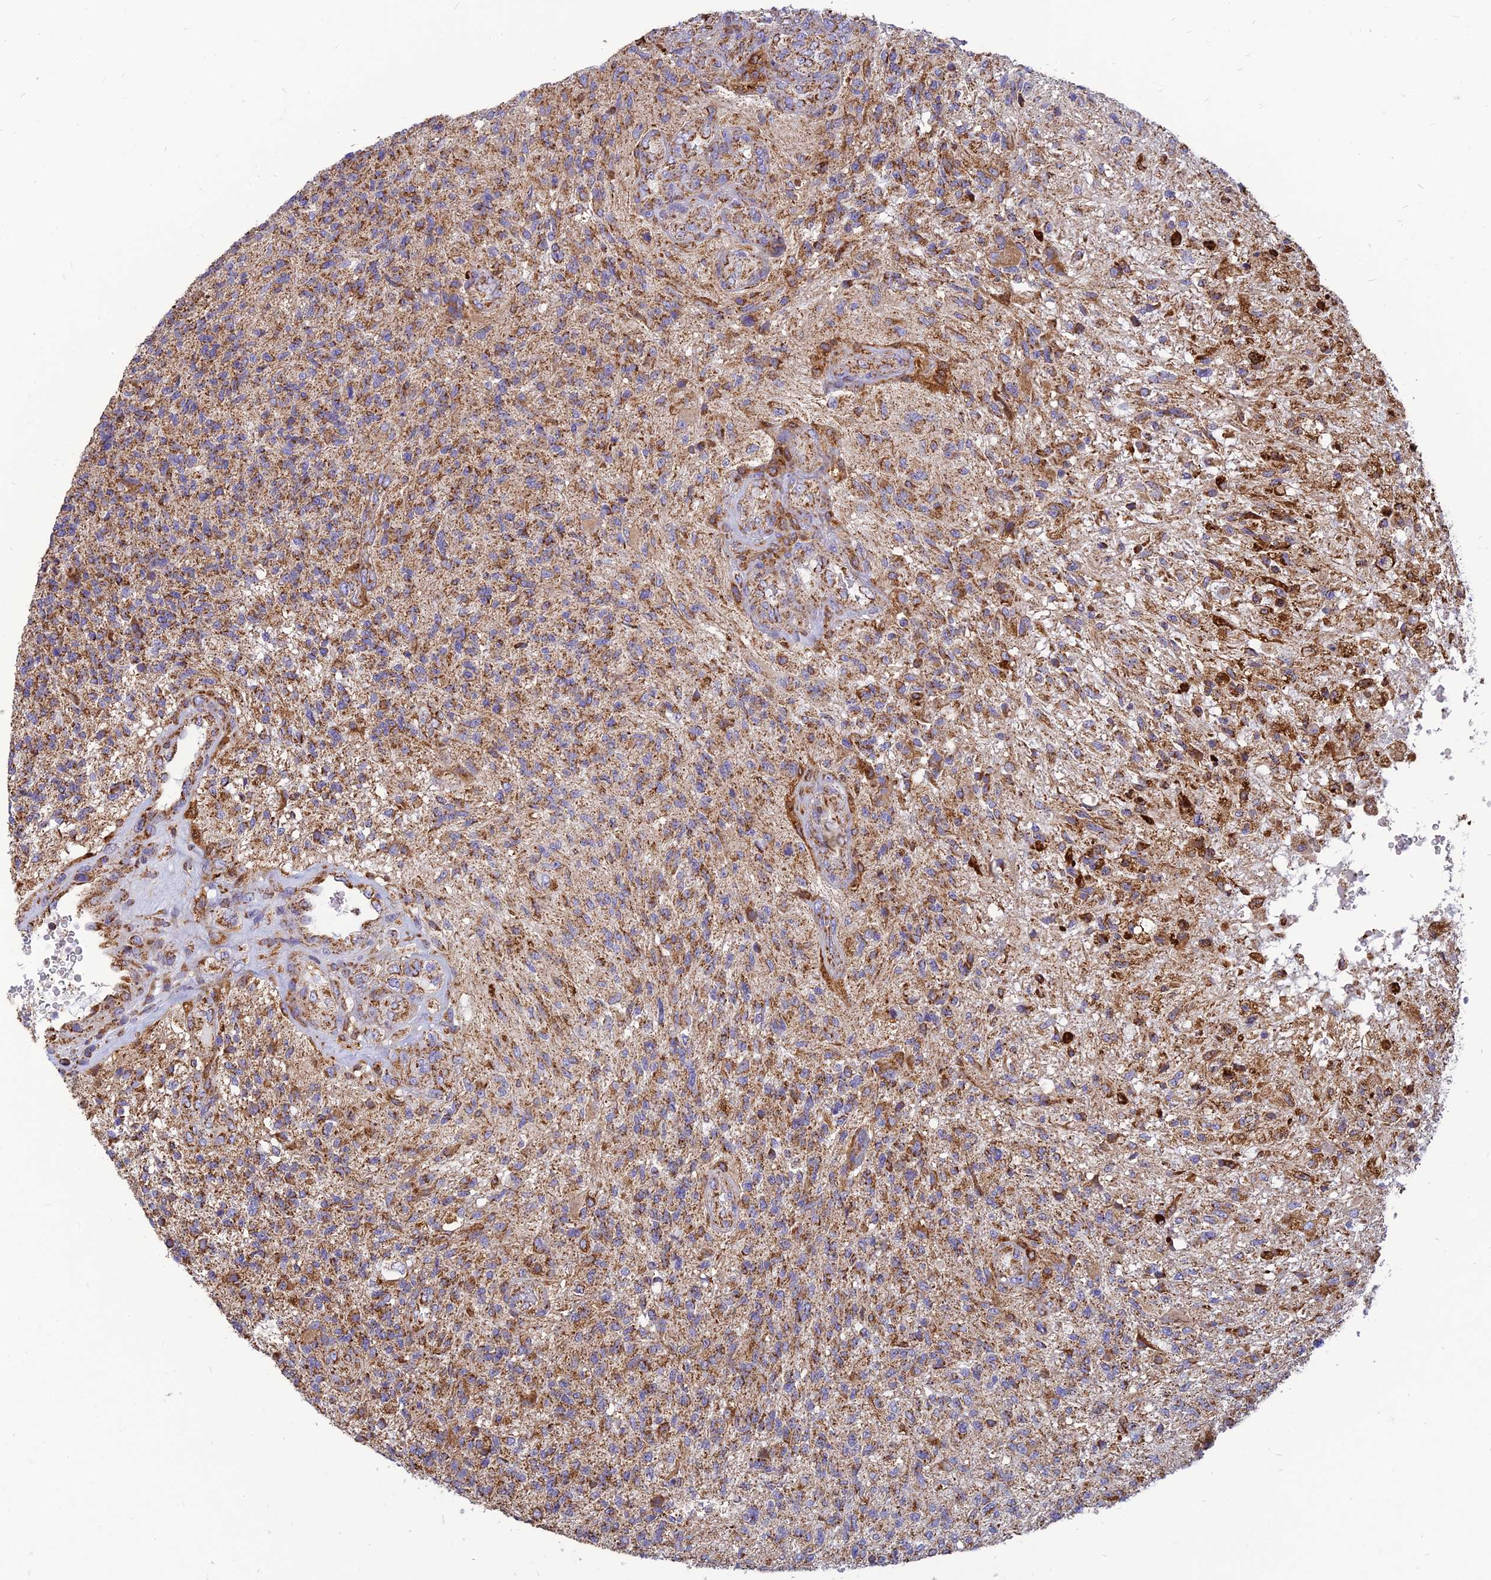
{"staining": {"intensity": "moderate", "quantity": ">75%", "location": "cytoplasmic/membranous"}, "tissue": "glioma", "cell_type": "Tumor cells", "image_type": "cancer", "snomed": [{"axis": "morphology", "description": "Glioma, malignant, High grade"}, {"axis": "topography", "description": "Brain"}], "caption": "Moderate cytoplasmic/membranous protein expression is present in about >75% of tumor cells in malignant high-grade glioma. The protein is shown in brown color, while the nuclei are stained blue.", "gene": "THUMPD2", "patient": {"sex": "male", "age": 56}}